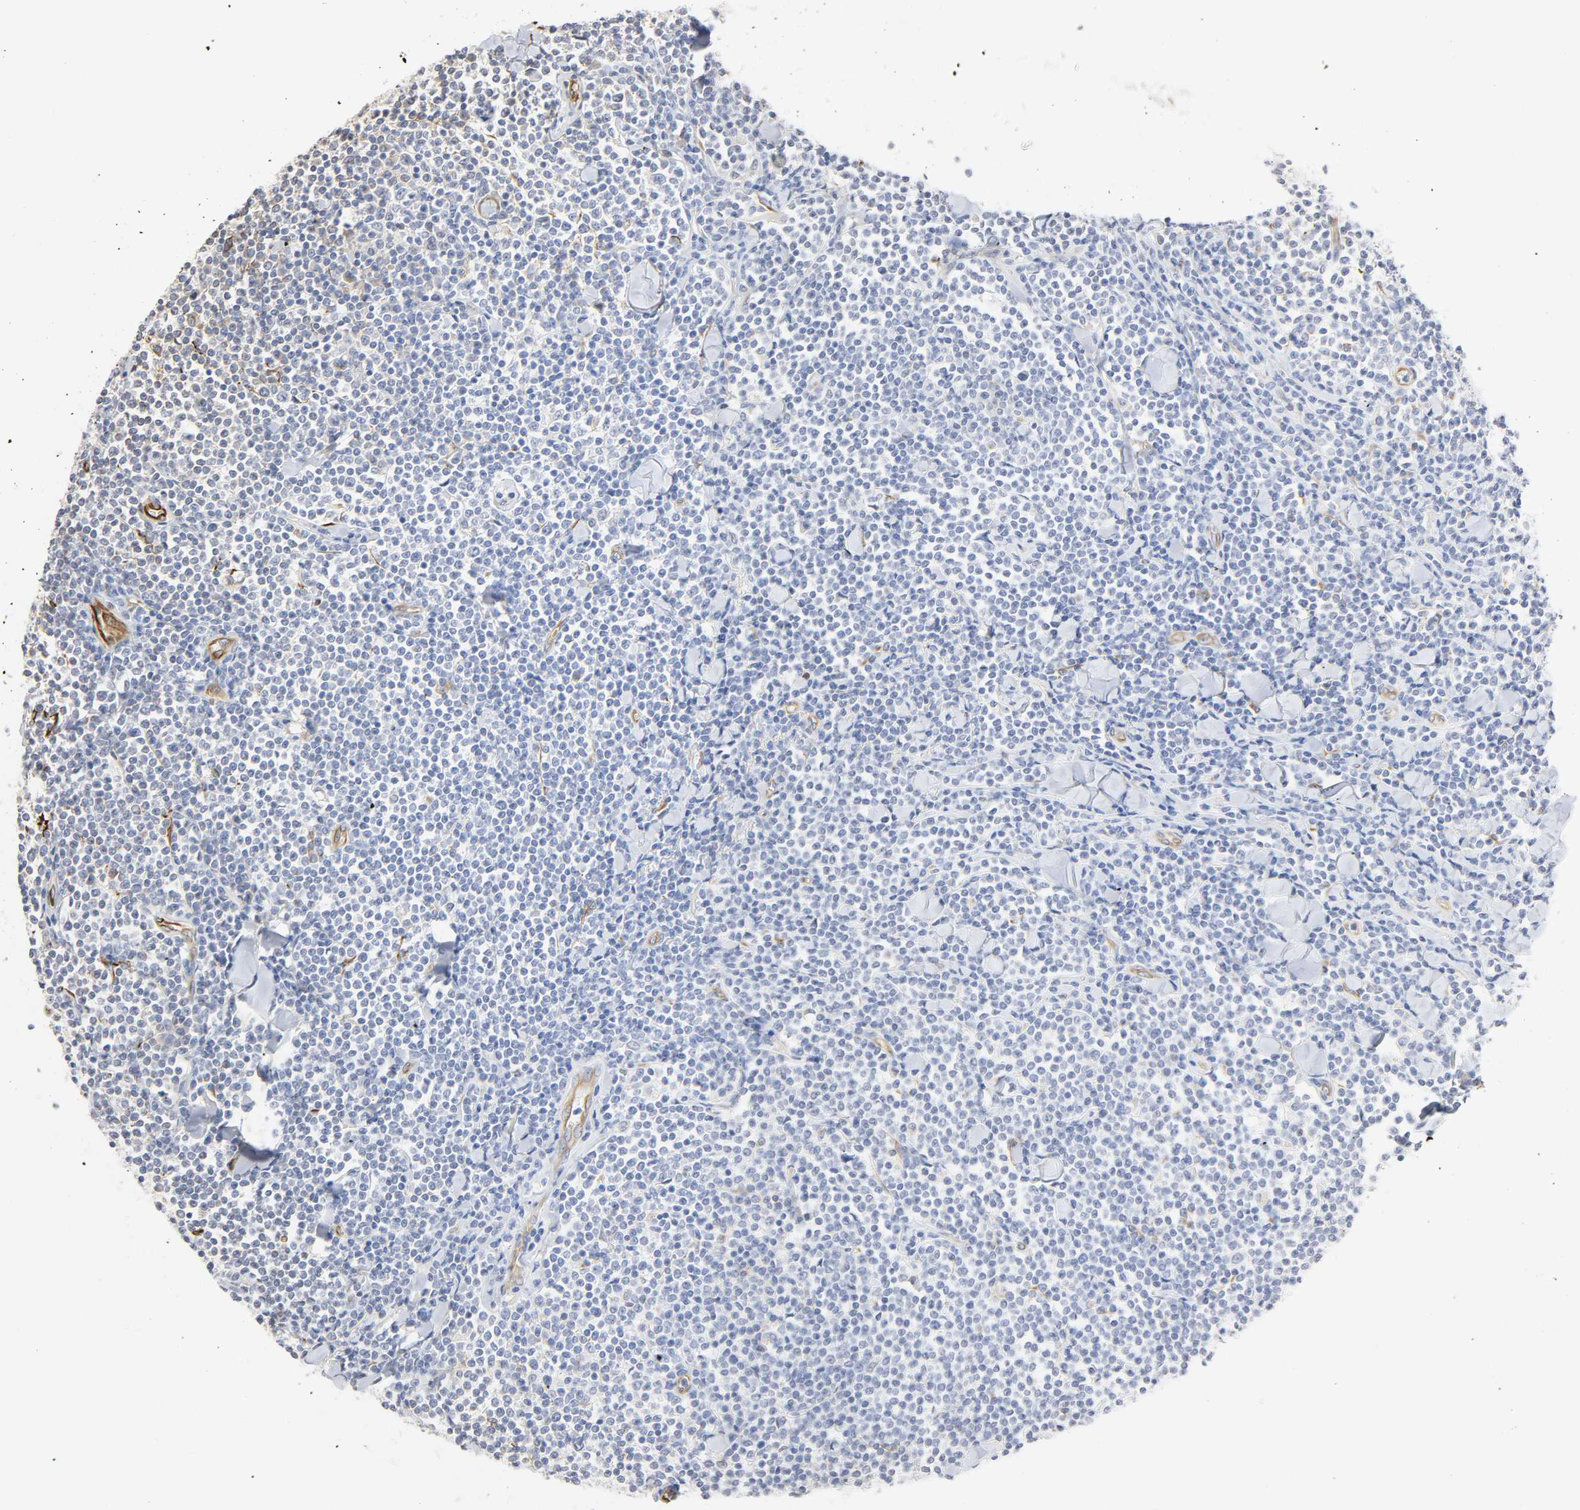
{"staining": {"intensity": "moderate", "quantity": "<25%", "location": "cytoplasmic/membranous"}, "tissue": "lymphoma", "cell_type": "Tumor cells", "image_type": "cancer", "snomed": [{"axis": "morphology", "description": "Malignant lymphoma, non-Hodgkin's type, Low grade"}, {"axis": "topography", "description": "Soft tissue"}], "caption": "A photomicrograph of human low-grade malignant lymphoma, non-Hodgkin's type stained for a protein demonstrates moderate cytoplasmic/membranous brown staining in tumor cells. Immunohistochemistry (ihc) stains the protein in brown and the nuclei are stained blue.", "gene": "FAM118A", "patient": {"sex": "male", "age": 92}}